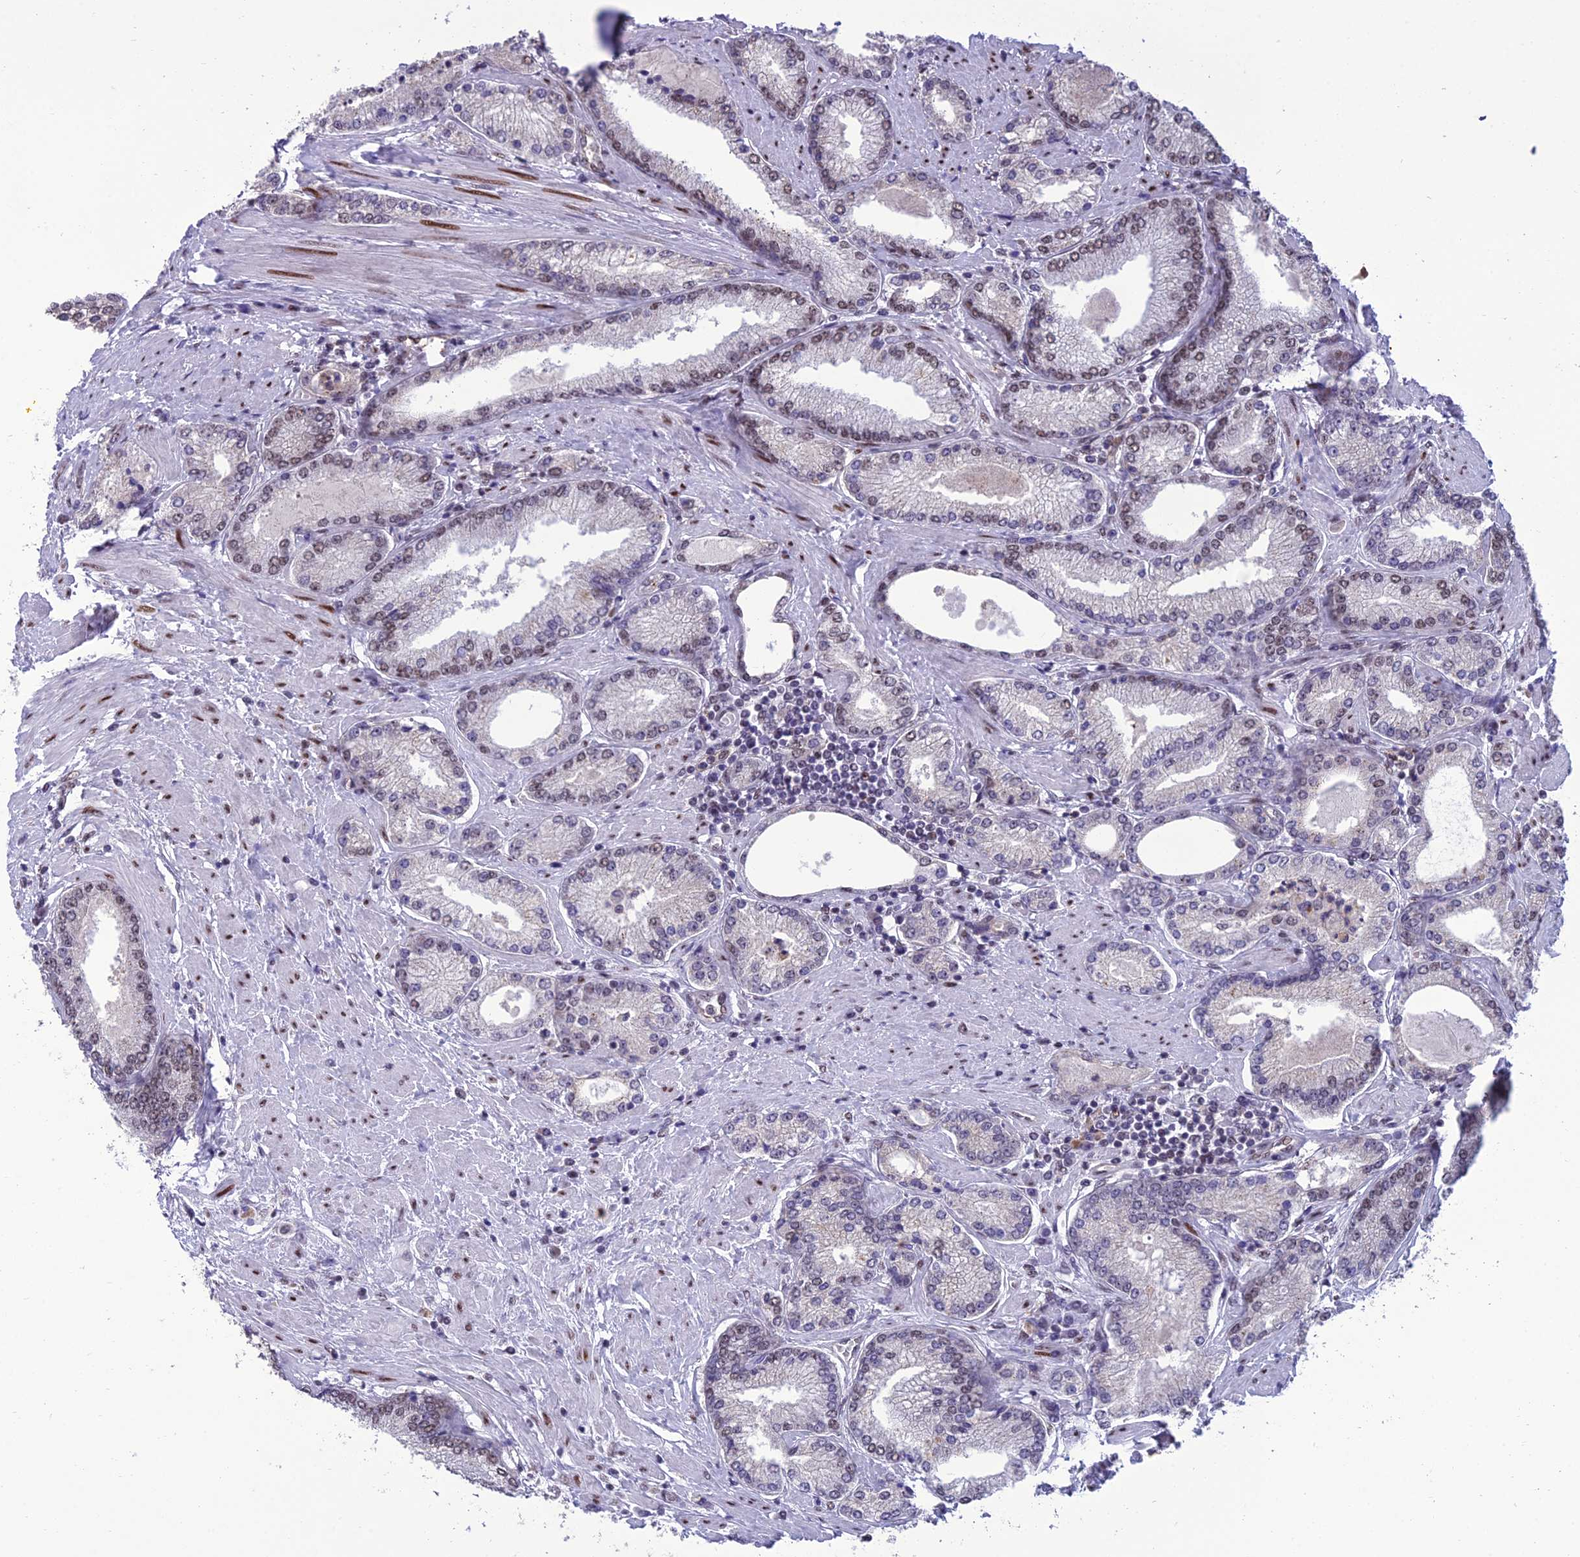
{"staining": {"intensity": "weak", "quantity": "25%-75%", "location": "nuclear"}, "tissue": "prostate cancer", "cell_type": "Tumor cells", "image_type": "cancer", "snomed": [{"axis": "morphology", "description": "Adenocarcinoma, High grade"}, {"axis": "topography", "description": "Prostate"}], "caption": "A brown stain highlights weak nuclear expression of a protein in human prostate cancer tumor cells.", "gene": "RANBP3", "patient": {"sex": "male", "age": 66}}